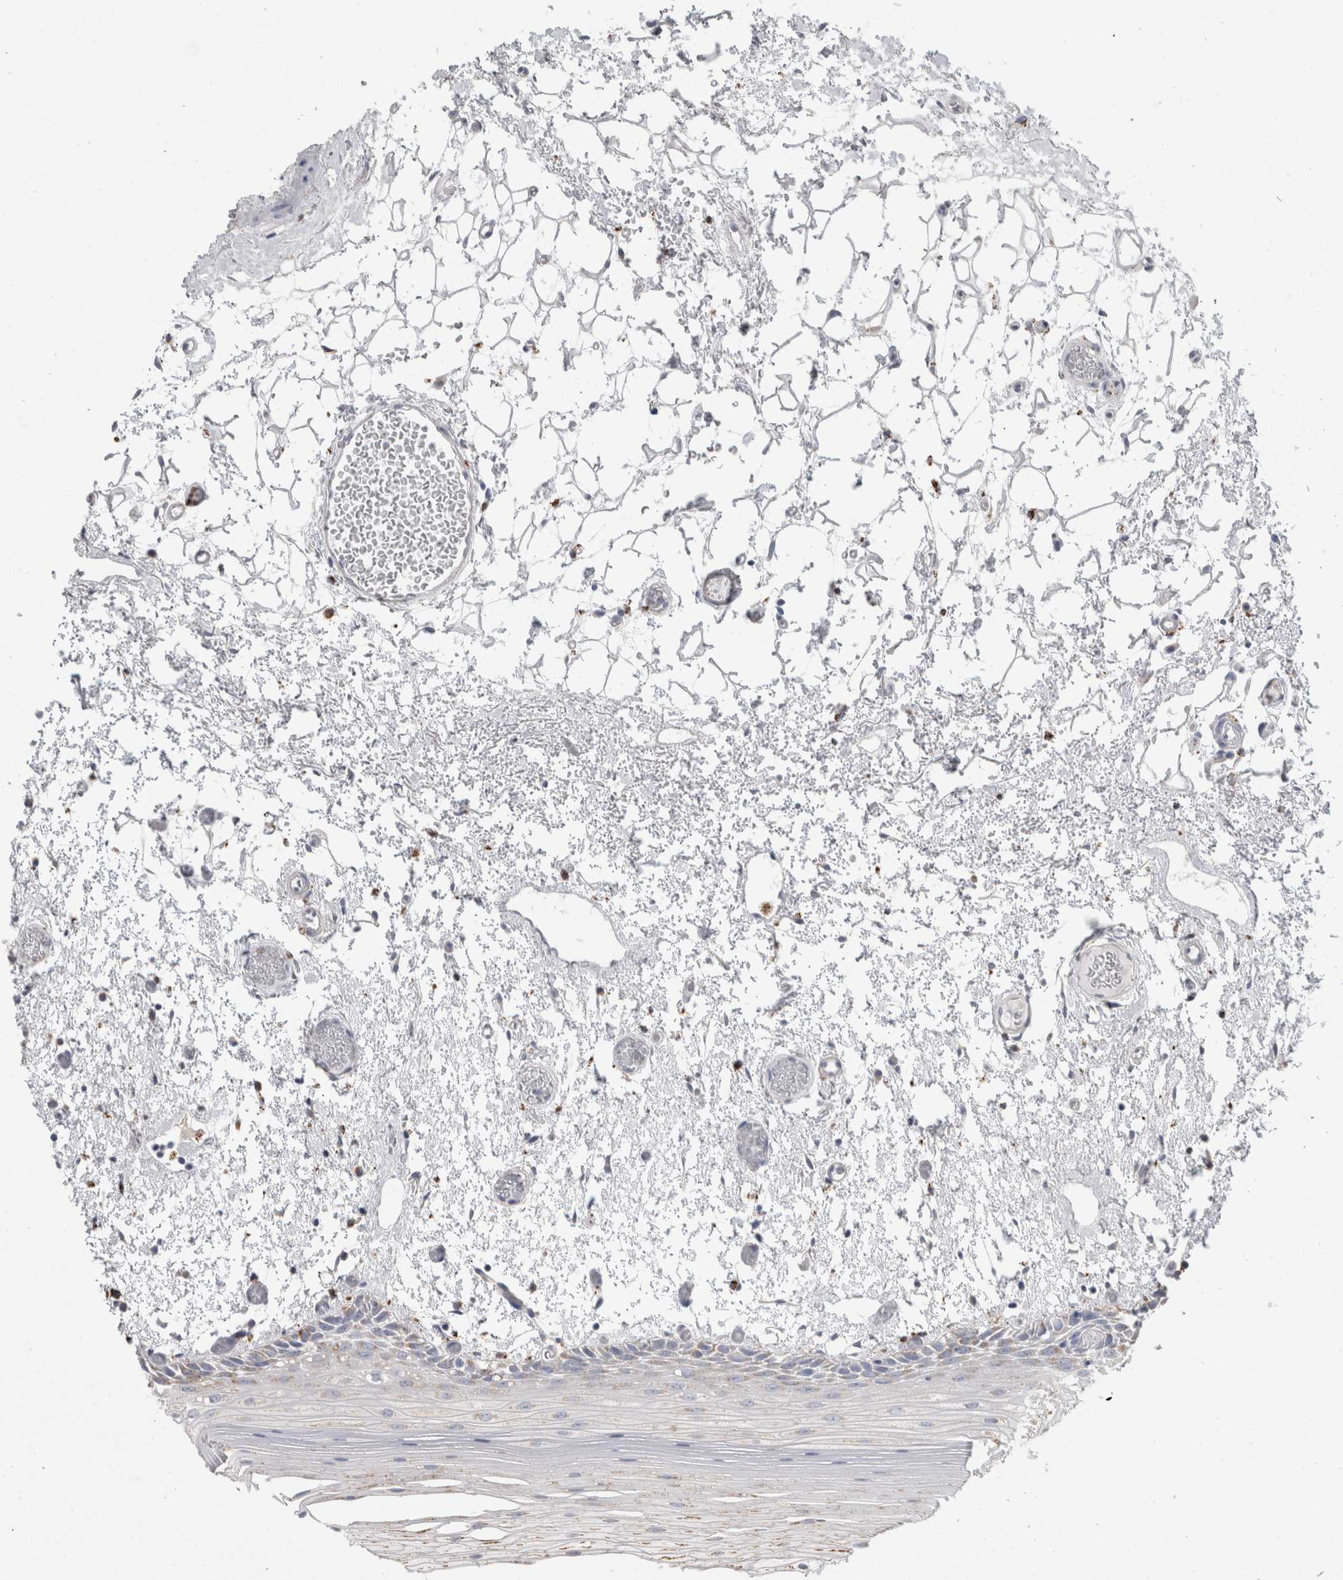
{"staining": {"intensity": "negative", "quantity": "none", "location": "none"}, "tissue": "oral mucosa", "cell_type": "Squamous epithelial cells", "image_type": "normal", "snomed": [{"axis": "morphology", "description": "Normal tissue, NOS"}, {"axis": "topography", "description": "Oral tissue"}], "caption": "The IHC histopathology image has no significant positivity in squamous epithelial cells of oral mucosa. (DAB (3,3'-diaminobenzidine) immunohistochemistry visualized using brightfield microscopy, high magnification).", "gene": "GATM", "patient": {"sex": "male", "age": 52}}